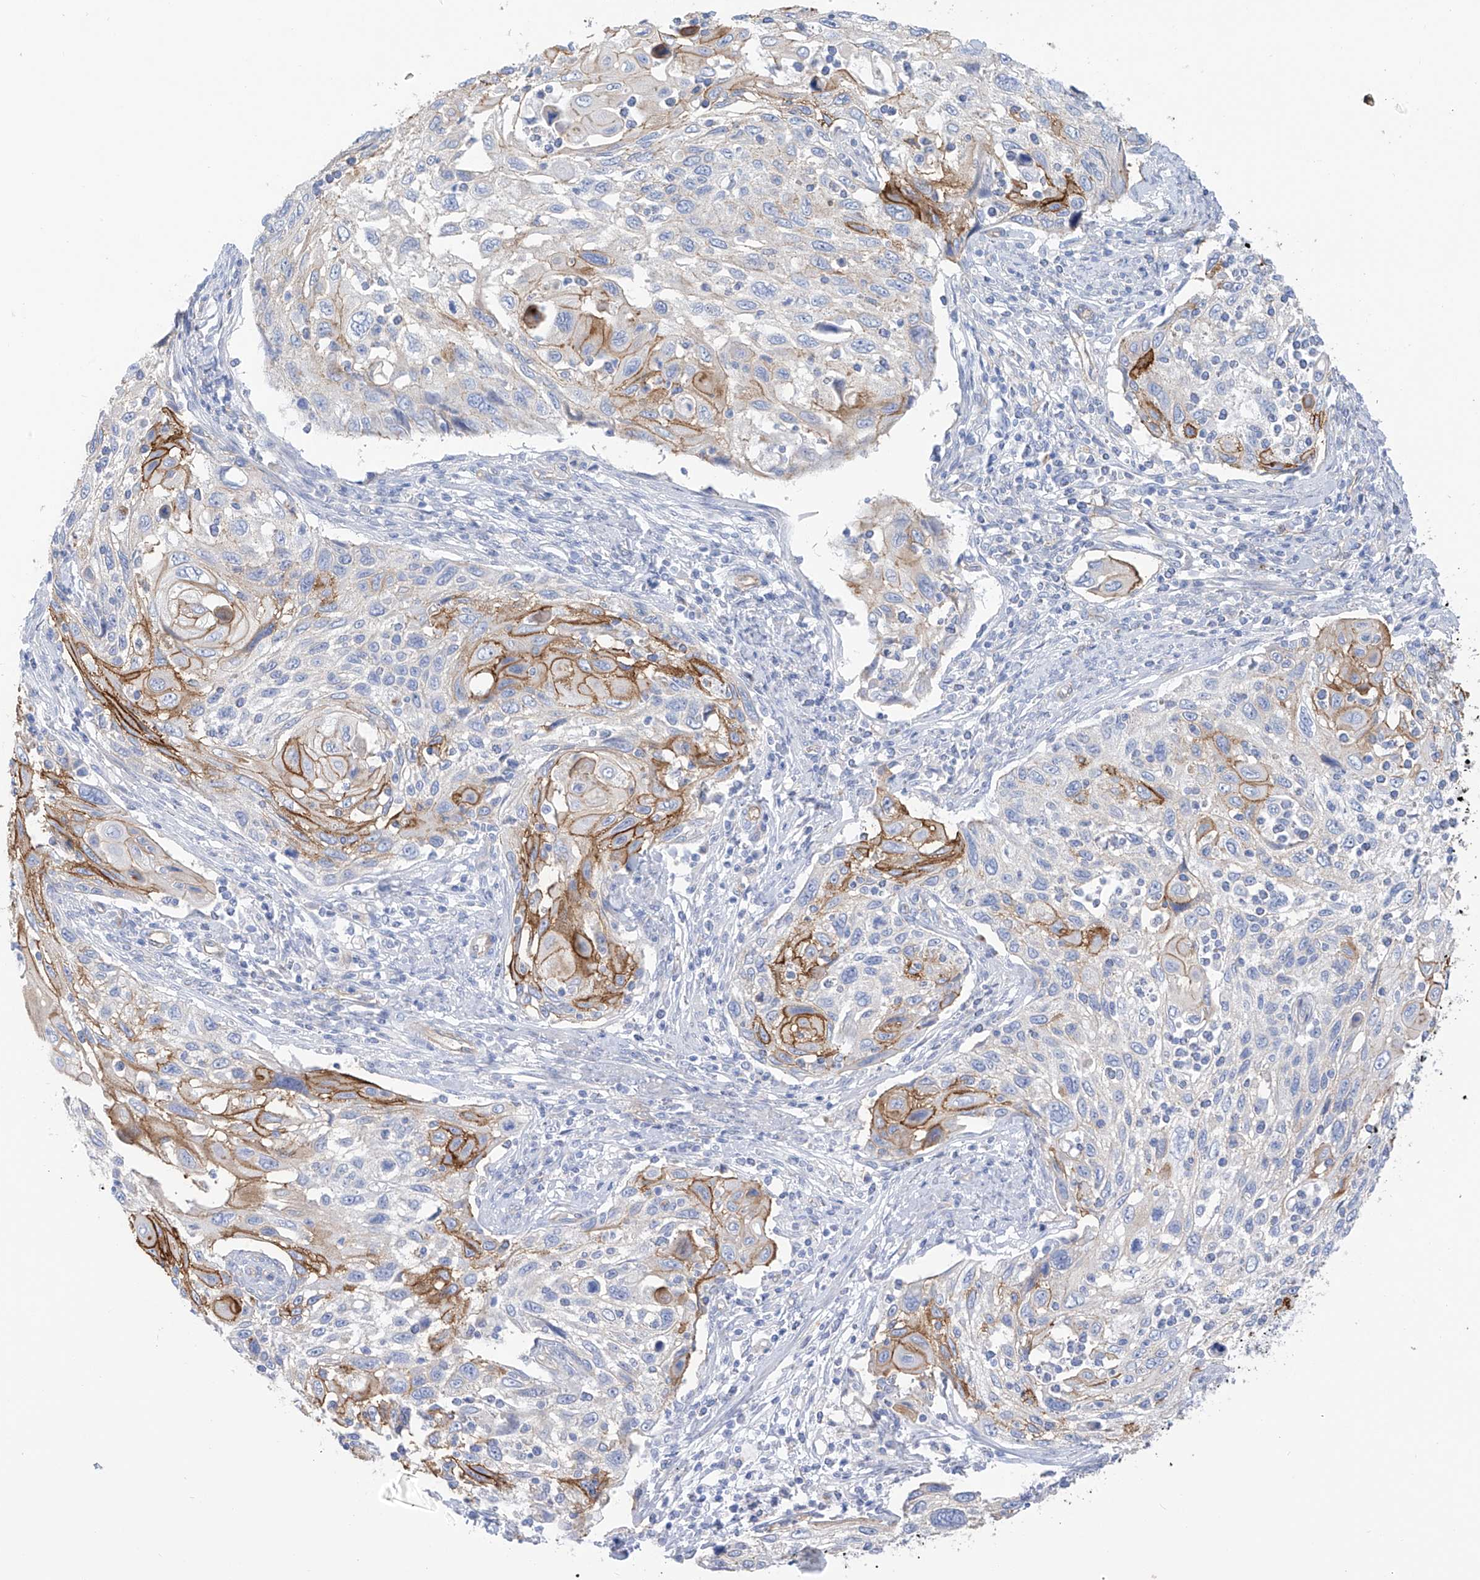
{"staining": {"intensity": "moderate", "quantity": "<25%", "location": "cytoplasmic/membranous"}, "tissue": "cervical cancer", "cell_type": "Tumor cells", "image_type": "cancer", "snomed": [{"axis": "morphology", "description": "Squamous cell carcinoma, NOS"}, {"axis": "topography", "description": "Cervix"}], "caption": "High-power microscopy captured an immunohistochemistry (IHC) photomicrograph of cervical cancer (squamous cell carcinoma), revealing moderate cytoplasmic/membranous expression in approximately <25% of tumor cells.", "gene": "ITGA9", "patient": {"sex": "female", "age": 70}}